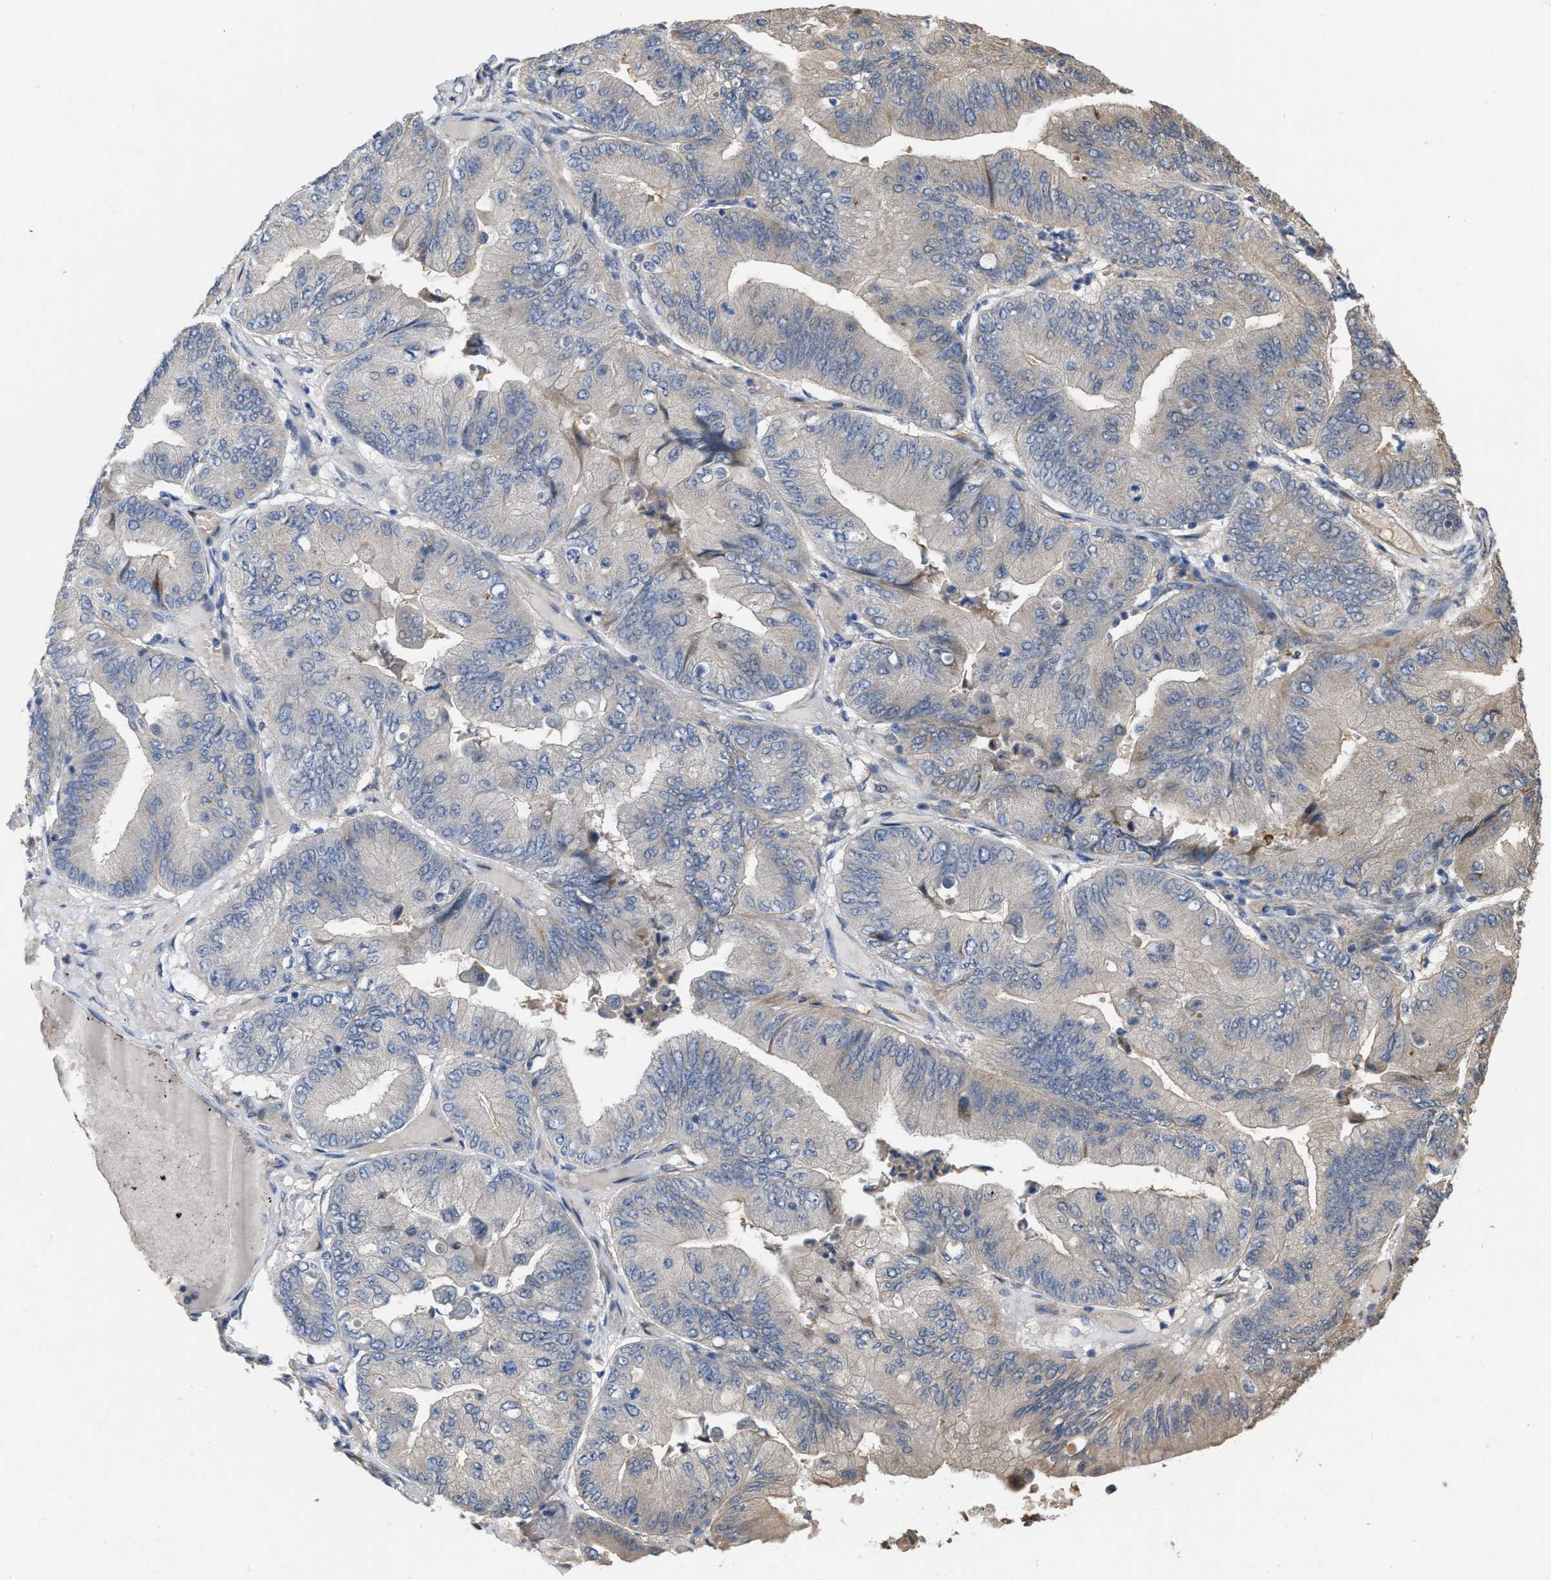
{"staining": {"intensity": "negative", "quantity": "none", "location": "none"}, "tissue": "ovarian cancer", "cell_type": "Tumor cells", "image_type": "cancer", "snomed": [{"axis": "morphology", "description": "Cystadenocarcinoma, mucinous, NOS"}, {"axis": "topography", "description": "Ovary"}], "caption": "There is no significant expression in tumor cells of ovarian cancer (mucinous cystadenocarcinoma). The staining is performed using DAB brown chromogen with nuclei counter-stained in using hematoxylin.", "gene": "SLC4A11", "patient": {"sex": "female", "age": 61}}